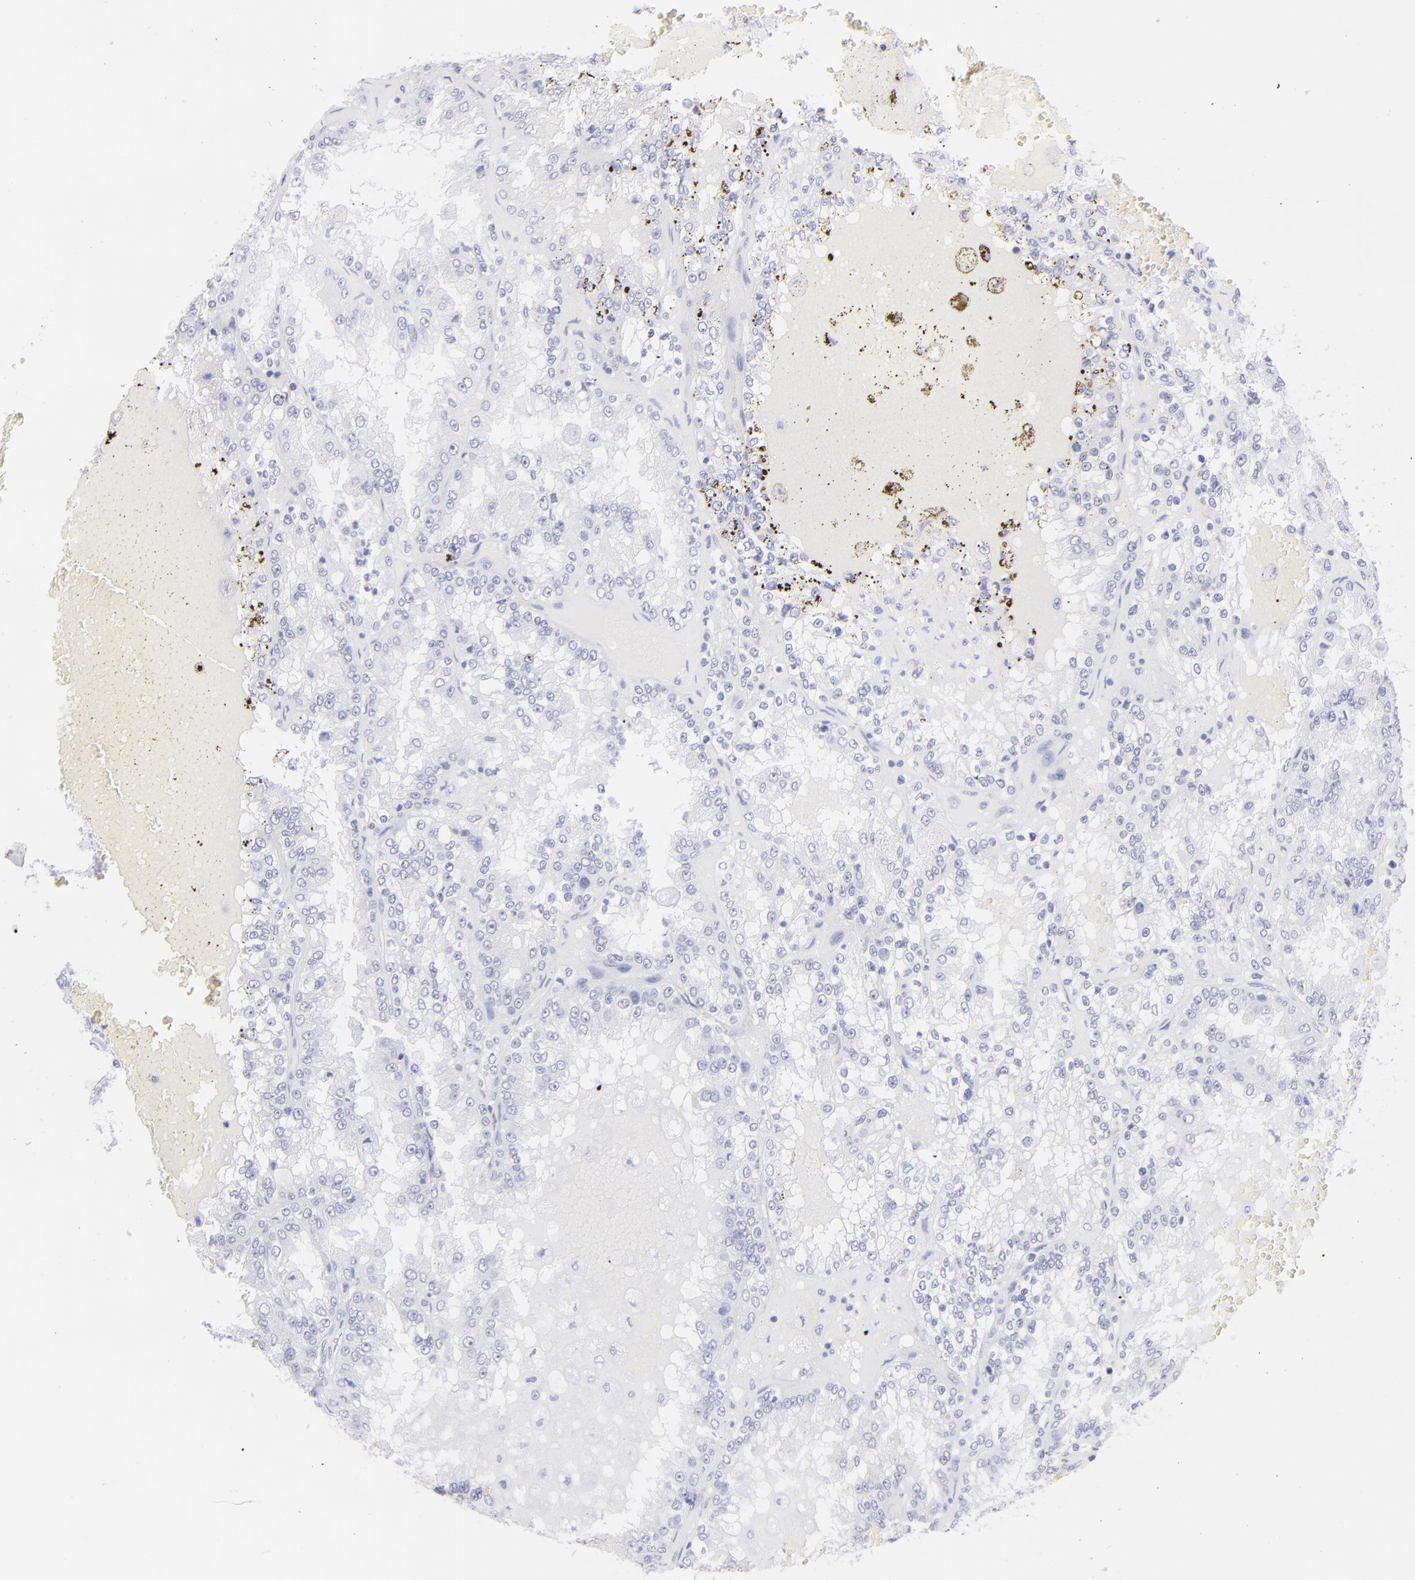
{"staining": {"intensity": "negative", "quantity": "none", "location": "none"}, "tissue": "renal cancer", "cell_type": "Tumor cells", "image_type": "cancer", "snomed": [{"axis": "morphology", "description": "Adenocarcinoma, NOS"}, {"axis": "topography", "description": "Kidney"}], "caption": "Immunohistochemical staining of renal cancer (adenocarcinoma) exhibits no significant expression in tumor cells.", "gene": "CNP", "patient": {"sex": "female", "age": 56}}